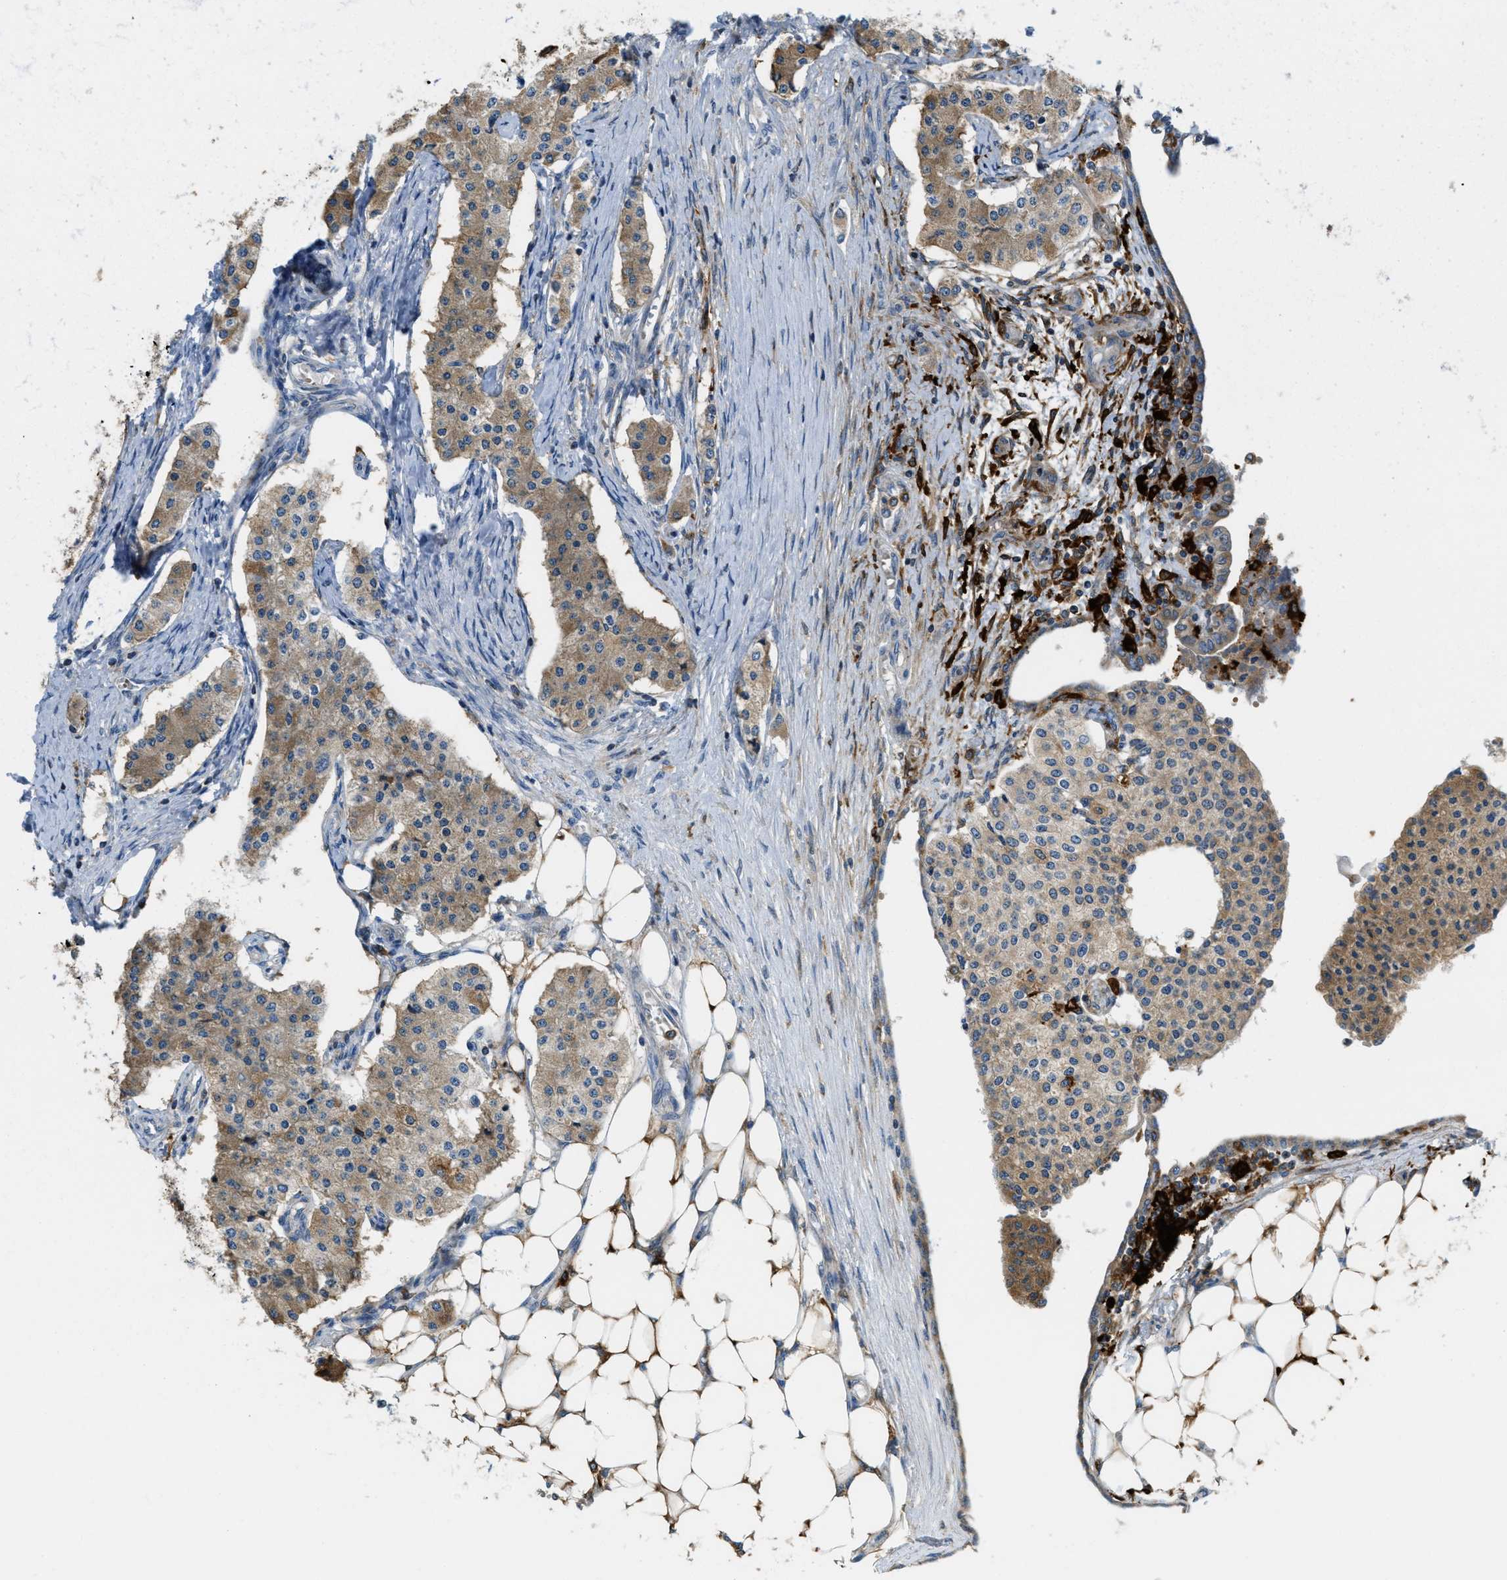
{"staining": {"intensity": "moderate", "quantity": ">75%", "location": "cytoplasmic/membranous"}, "tissue": "carcinoid", "cell_type": "Tumor cells", "image_type": "cancer", "snomed": [{"axis": "morphology", "description": "Carcinoid, malignant, NOS"}, {"axis": "topography", "description": "Colon"}], "caption": "Carcinoid was stained to show a protein in brown. There is medium levels of moderate cytoplasmic/membranous staining in approximately >75% of tumor cells. (Brightfield microscopy of DAB IHC at high magnification).", "gene": "RFFL", "patient": {"sex": "female", "age": 52}}